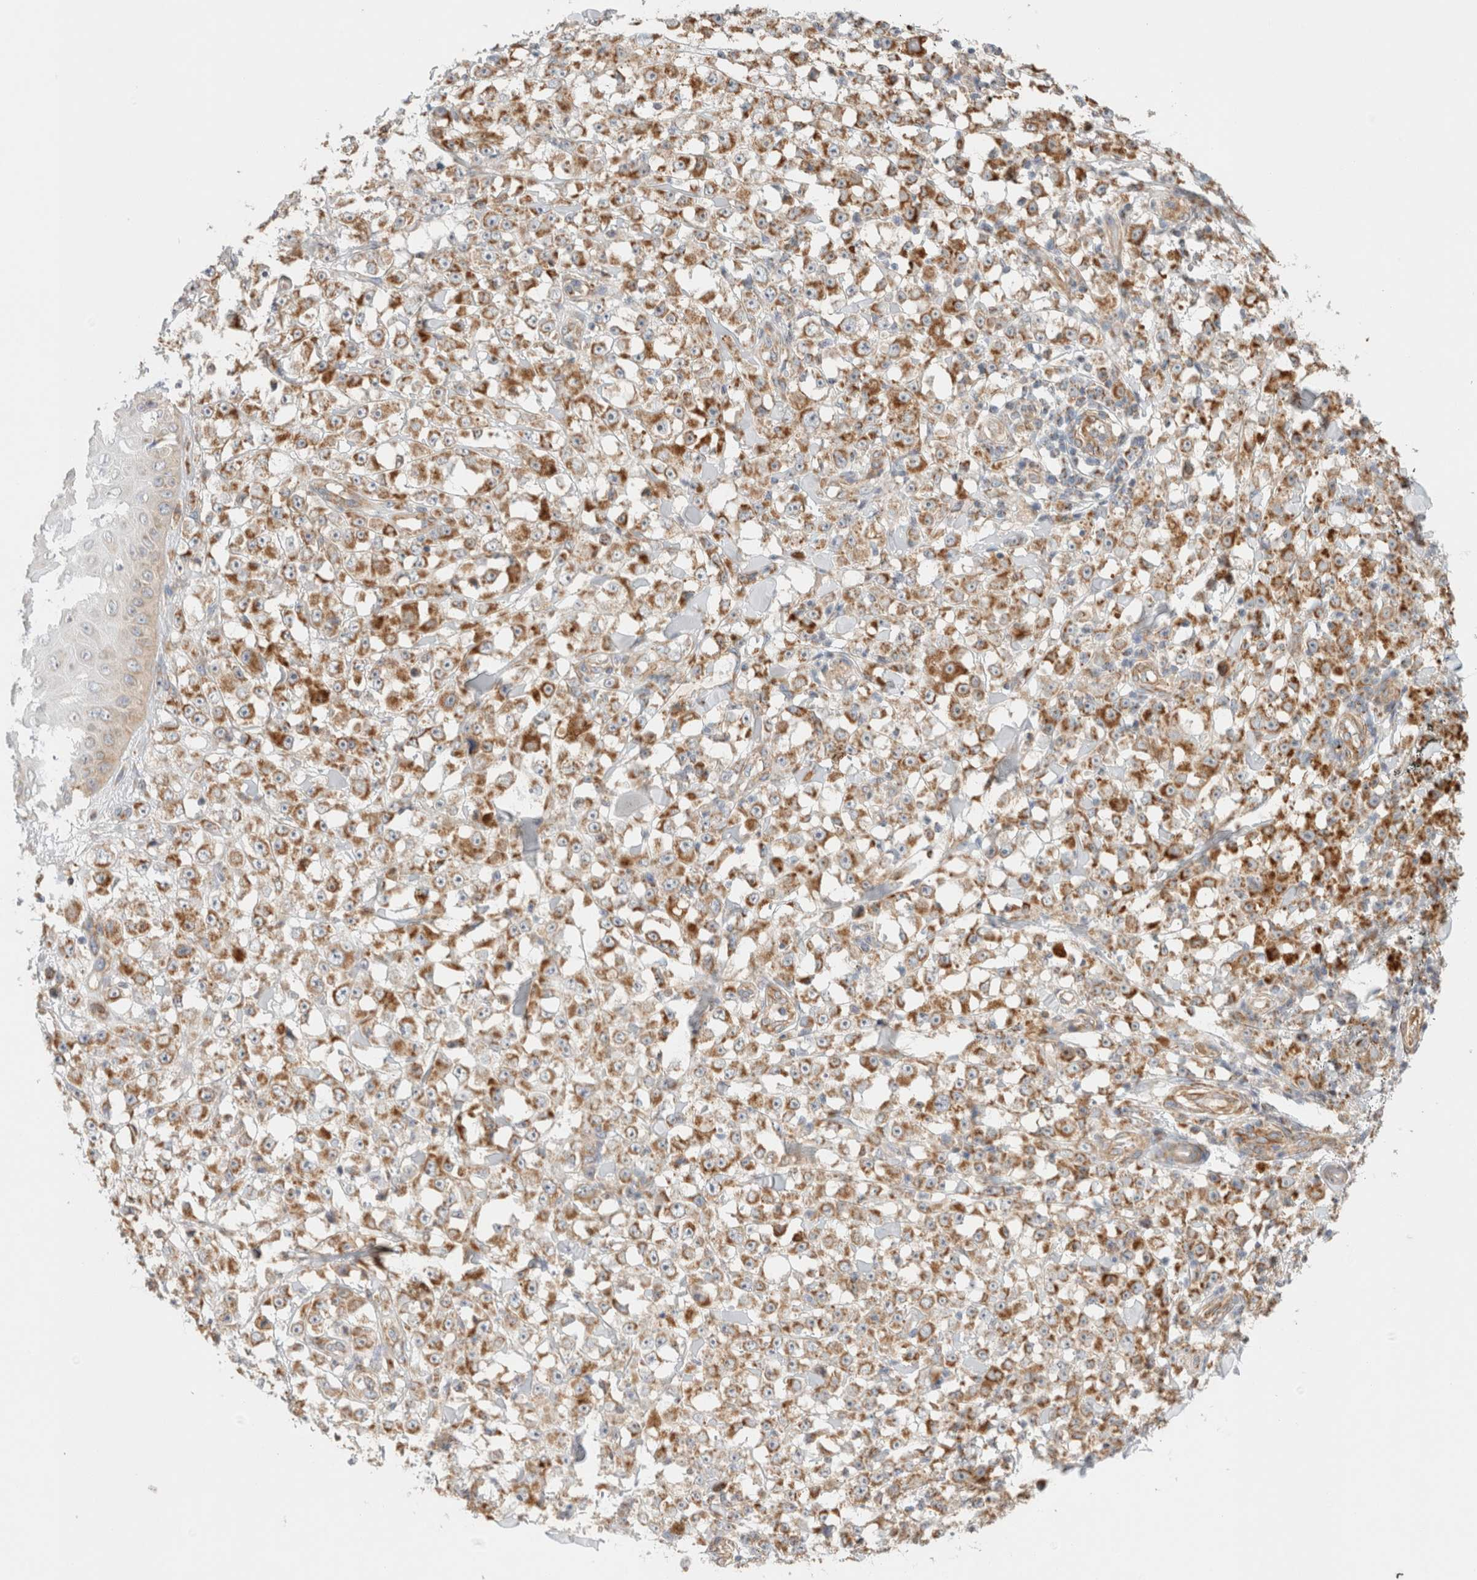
{"staining": {"intensity": "moderate", "quantity": ">75%", "location": "cytoplasmic/membranous"}, "tissue": "melanoma", "cell_type": "Tumor cells", "image_type": "cancer", "snomed": [{"axis": "morphology", "description": "Malignant melanoma, NOS"}, {"axis": "topography", "description": "Skin"}], "caption": "A micrograph of malignant melanoma stained for a protein displays moderate cytoplasmic/membranous brown staining in tumor cells.", "gene": "MRM3", "patient": {"sex": "female", "age": 82}}